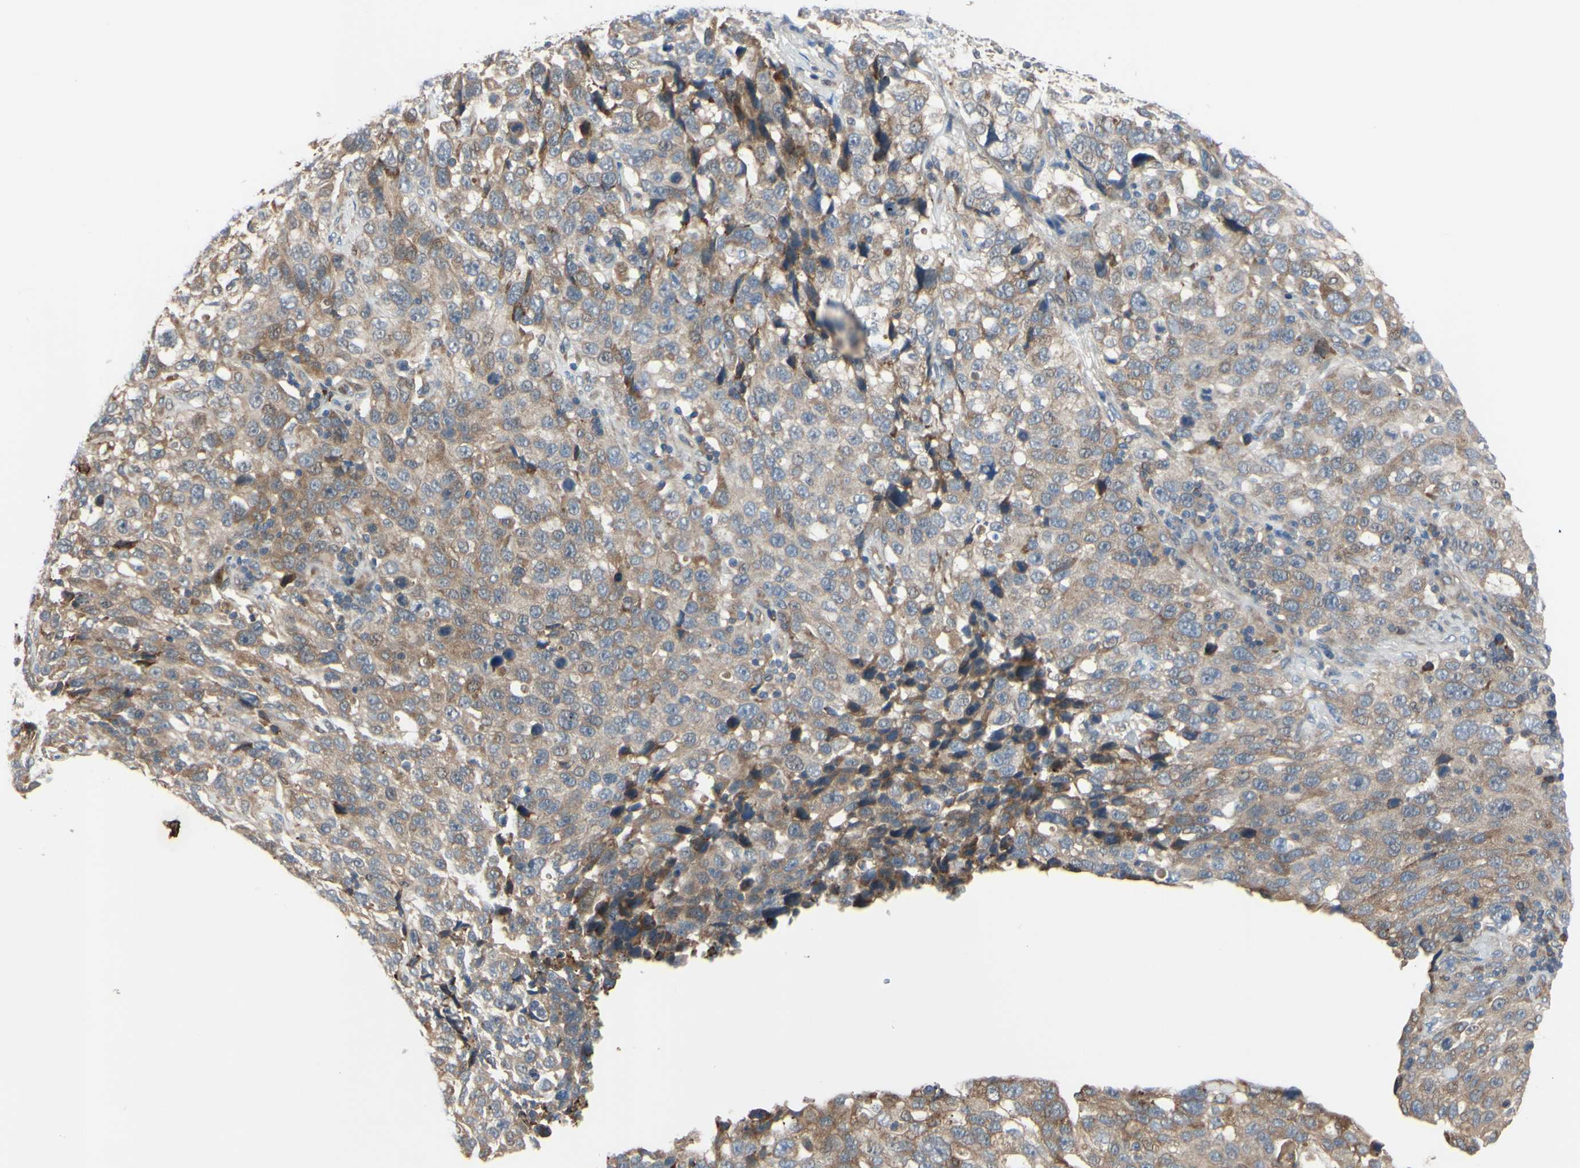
{"staining": {"intensity": "moderate", "quantity": ">75%", "location": "cytoplasmic/membranous"}, "tissue": "stomach cancer", "cell_type": "Tumor cells", "image_type": "cancer", "snomed": [{"axis": "morphology", "description": "Normal tissue, NOS"}, {"axis": "morphology", "description": "Adenocarcinoma, NOS"}, {"axis": "topography", "description": "Stomach"}], "caption": "Immunohistochemical staining of human stomach adenocarcinoma displays medium levels of moderate cytoplasmic/membranous protein positivity in approximately >75% of tumor cells.", "gene": "XIAP", "patient": {"sex": "male", "age": 48}}